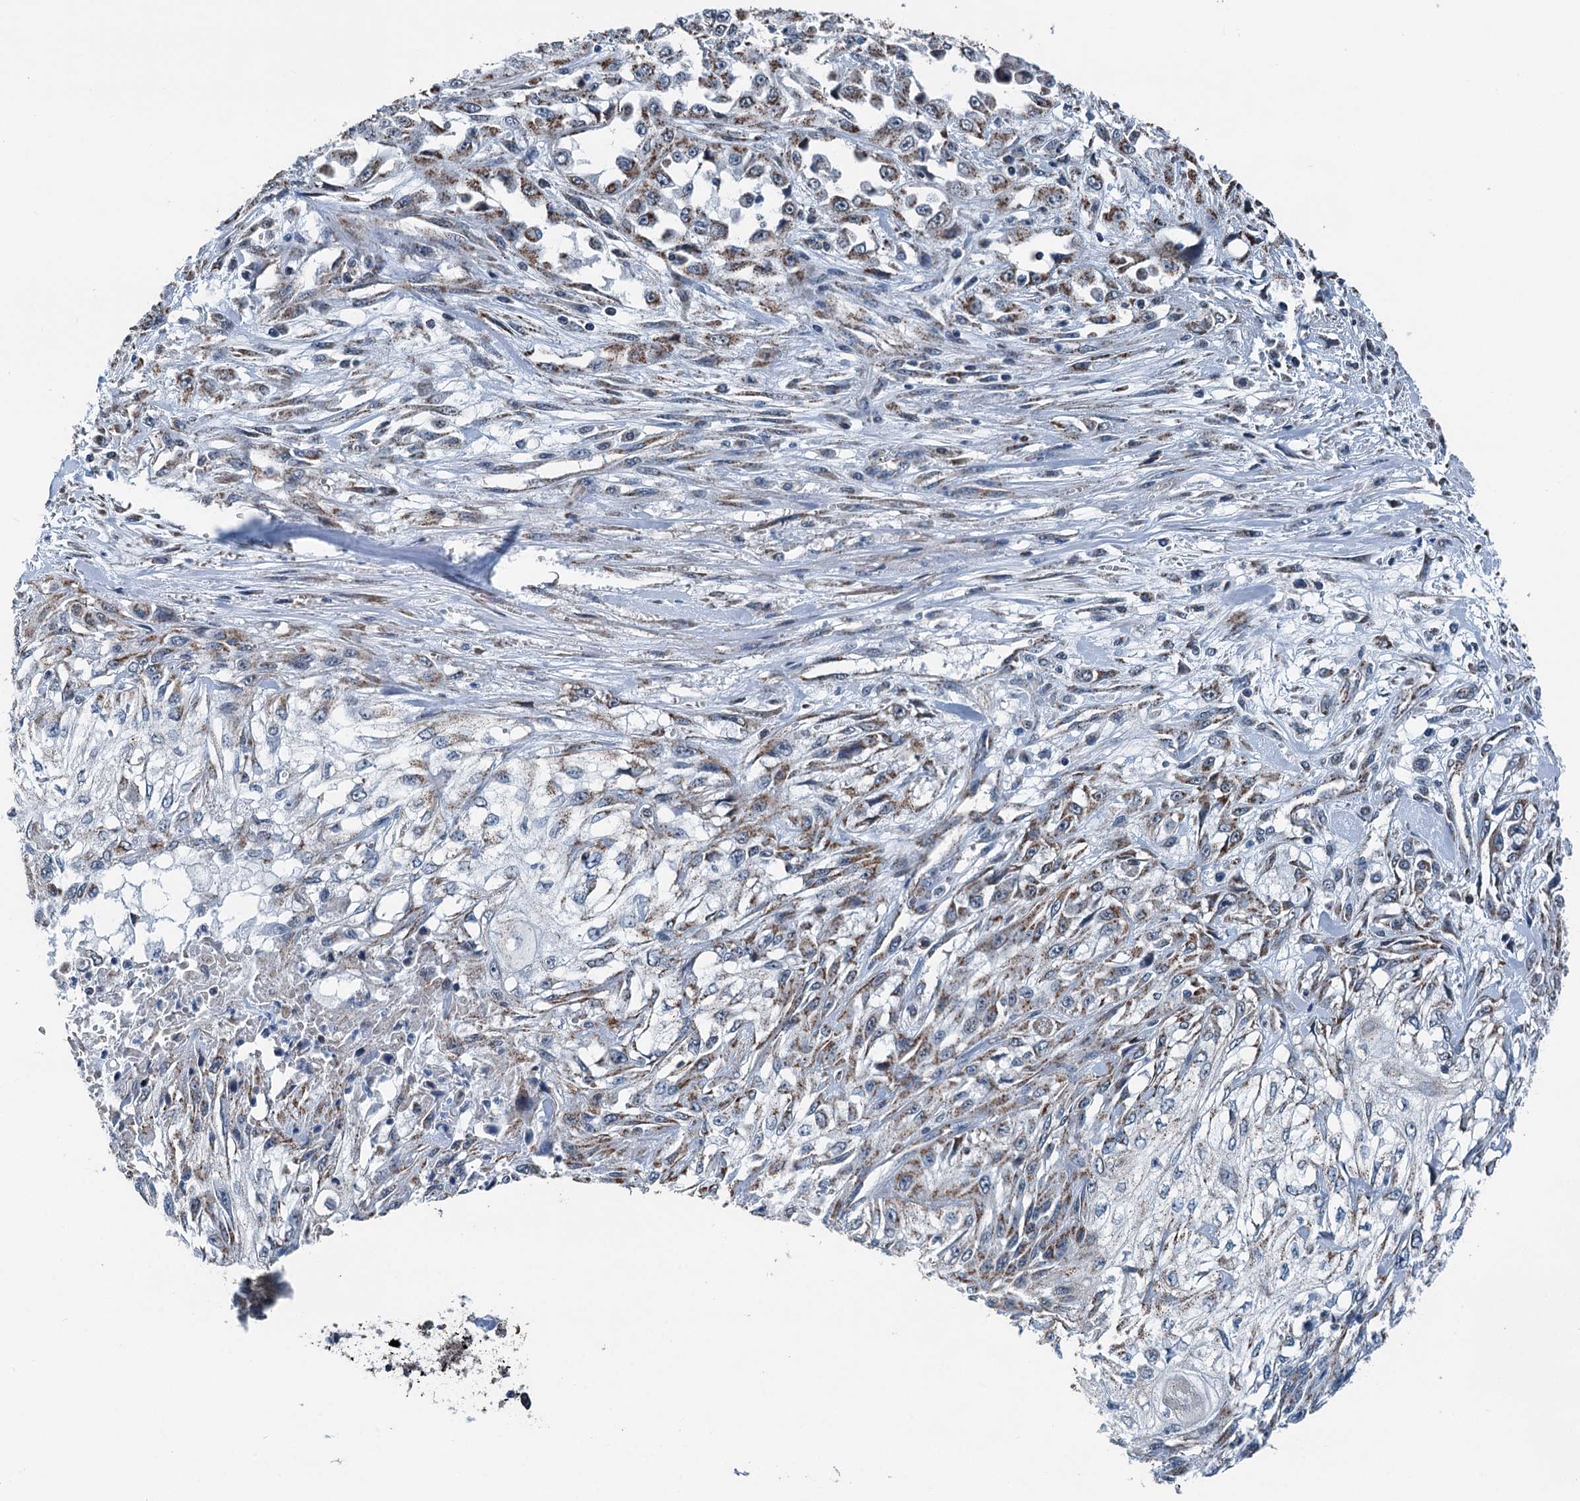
{"staining": {"intensity": "moderate", "quantity": ">75%", "location": "cytoplasmic/membranous"}, "tissue": "skin cancer", "cell_type": "Tumor cells", "image_type": "cancer", "snomed": [{"axis": "morphology", "description": "Squamous cell carcinoma, NOS"}, {"axis": "morphology", "description": "Squamous cell carcinoma, metastatic, NOS"}, {"axis": "topography", "description": "Skin"}, {"axis": "topography", "description": "Lymph node"}], "caption": "Moderate cytoplasmic/membranous staining is seen in approximately >75% of tumor cells in skin cancer.", "gene": "TRPT1", "patient": {"sex": "male", "age": 75}}